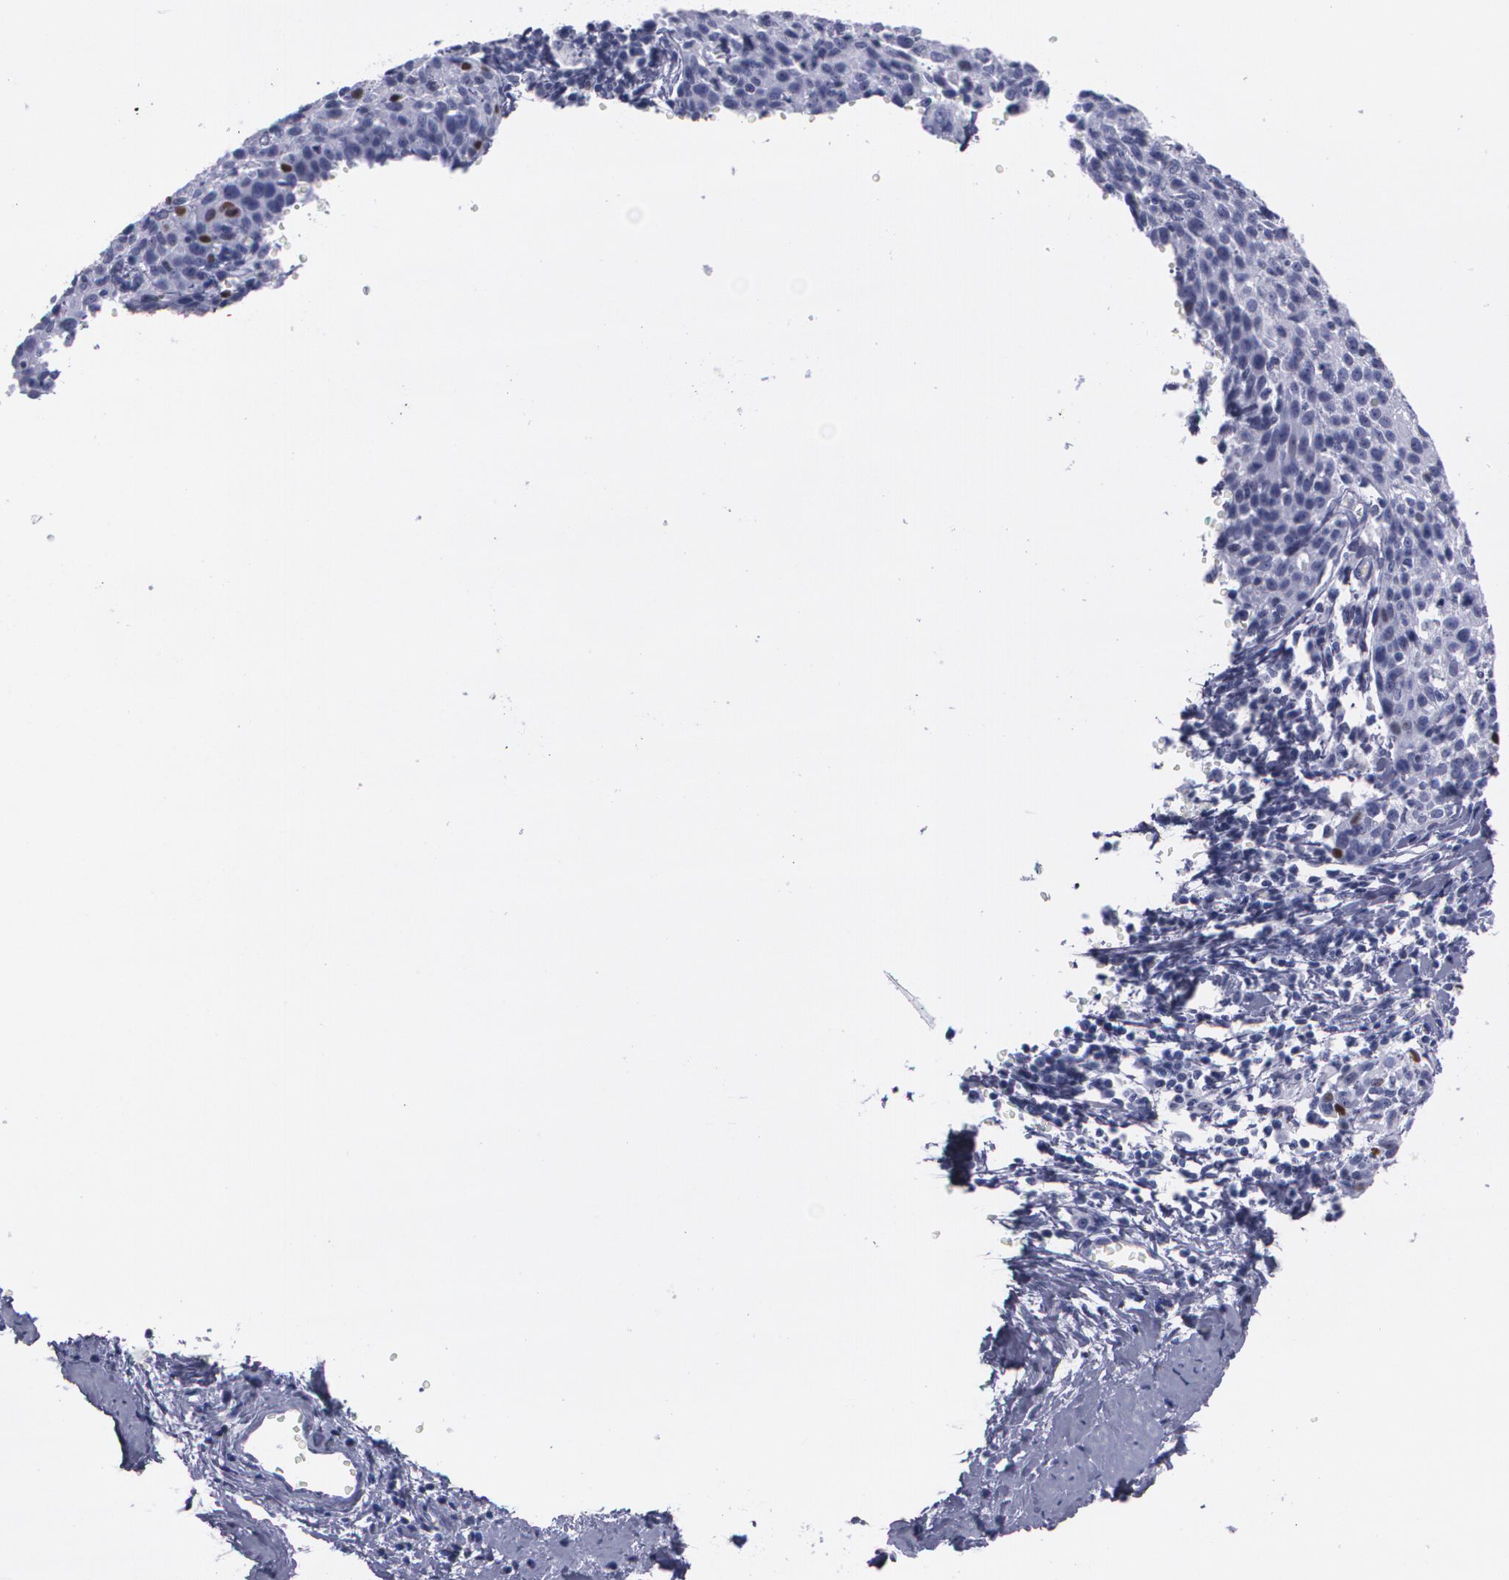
{"staining": {"intensity": "strong", "quantity": "<25%", "location": "nuclear"}, "tissue": "cervical cancer", "cell_type": "Tumor cells", "image_type": "cancer", "snomed": [{"axis": "morphology", "description": "Squamous cell carcinoma, NOS"}, {"axis": "topography", "description": "Cervix"}], "caption": "Immunohistochemical staining of cervical cancer reveals medium levels of strong nuclear protein positivity in about <25% of tumor cells.", "gene": "TP53", "patient": {"sex": "female", "age": 38}}